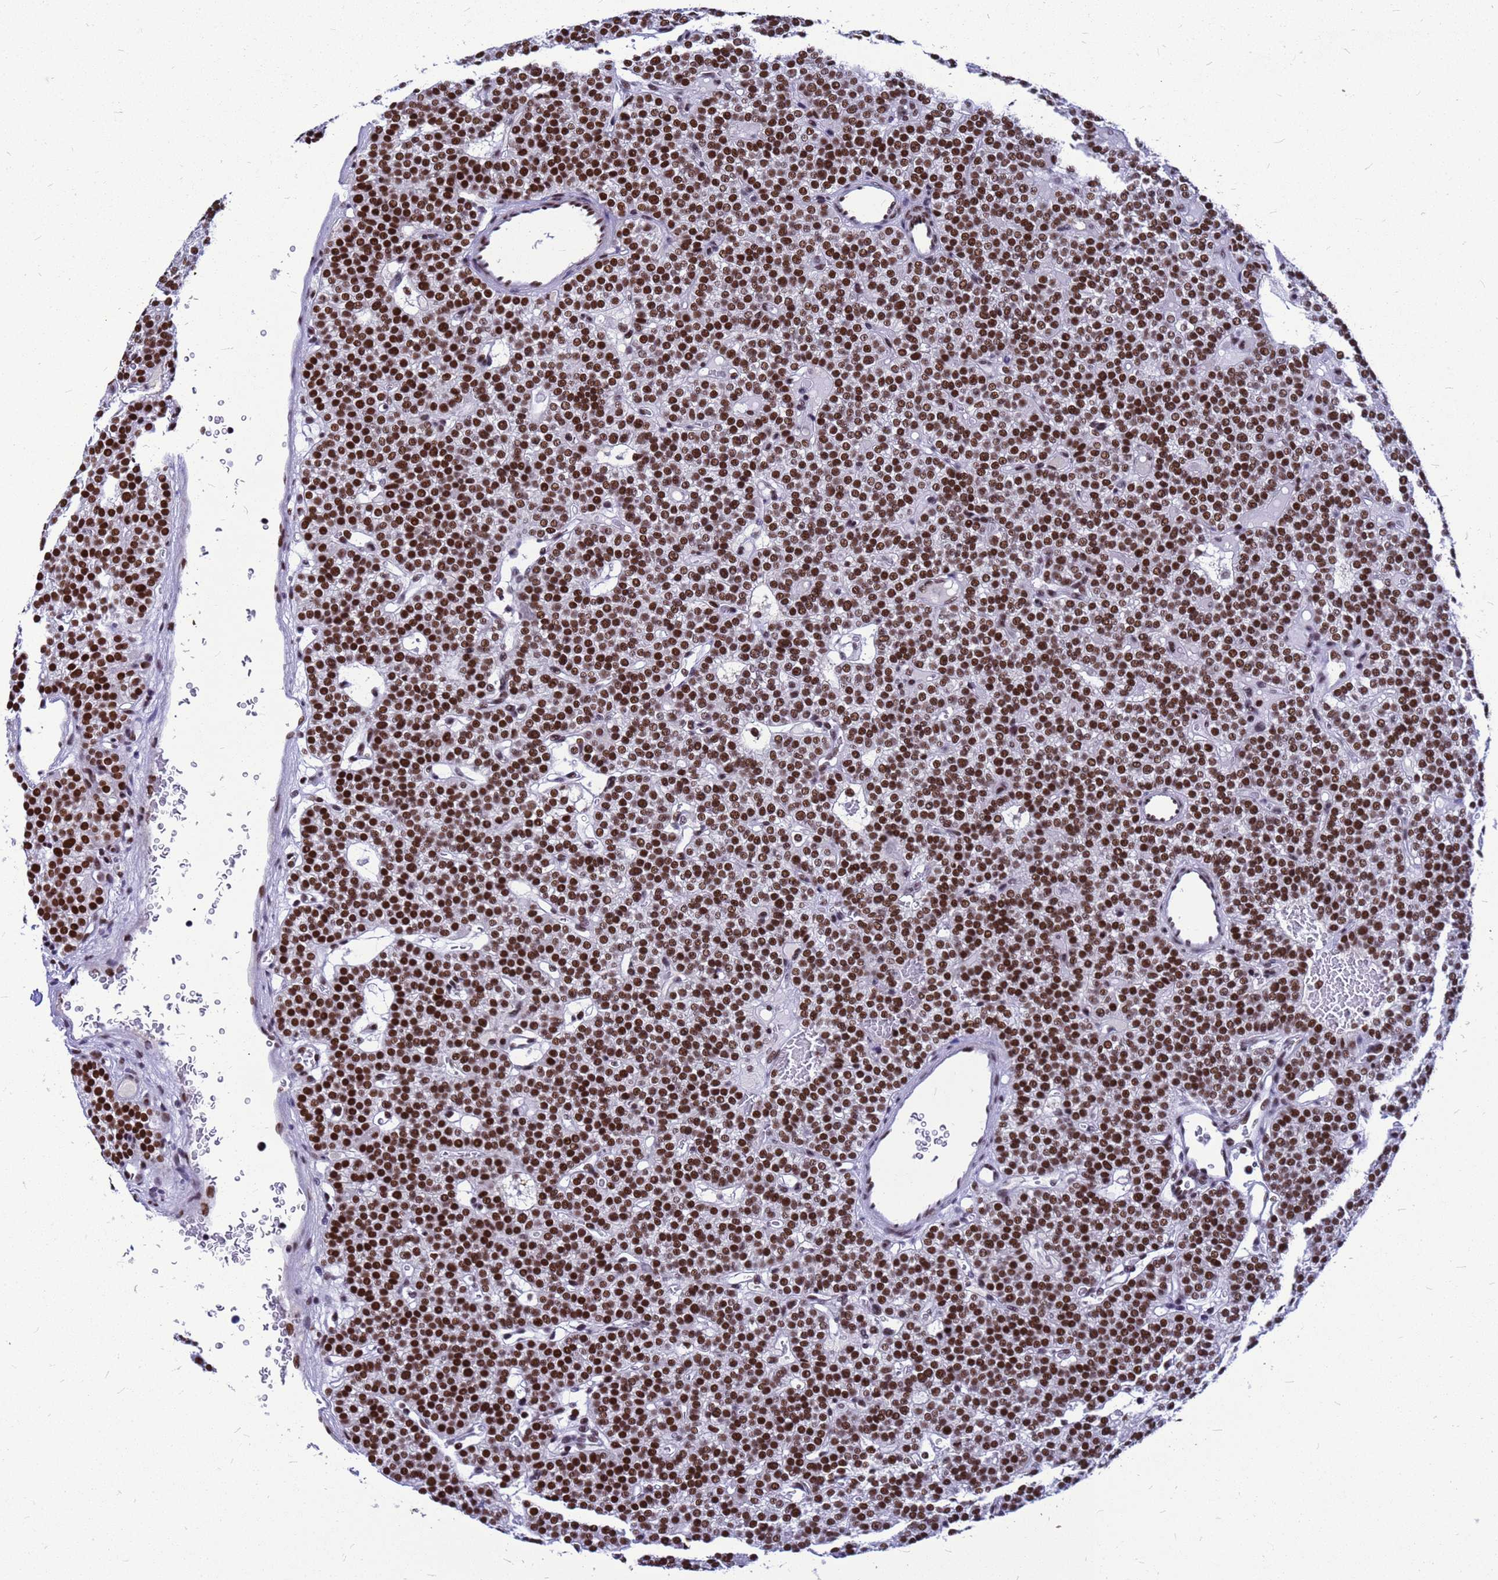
{"staining": {"intensity": "strong", "quantity": ">75%", "location": "nuclear"}, "tissue": "parathyroid gland", "cell_type": "Glandular cells", "image_type": "normal", "snomed": [{"axis": "morphology", "description": "Normal tissue, NOS"}, {"axis": "topography", "description": "Parathyroid gland"}], "caption": "Immunohistochemical staining of unremarkable human parathyroid gland displays strong nuclear protein positivity in about >75% of glandular cells.", "gene": "SART3", "patient": {"sex": "male", "age": 83}}